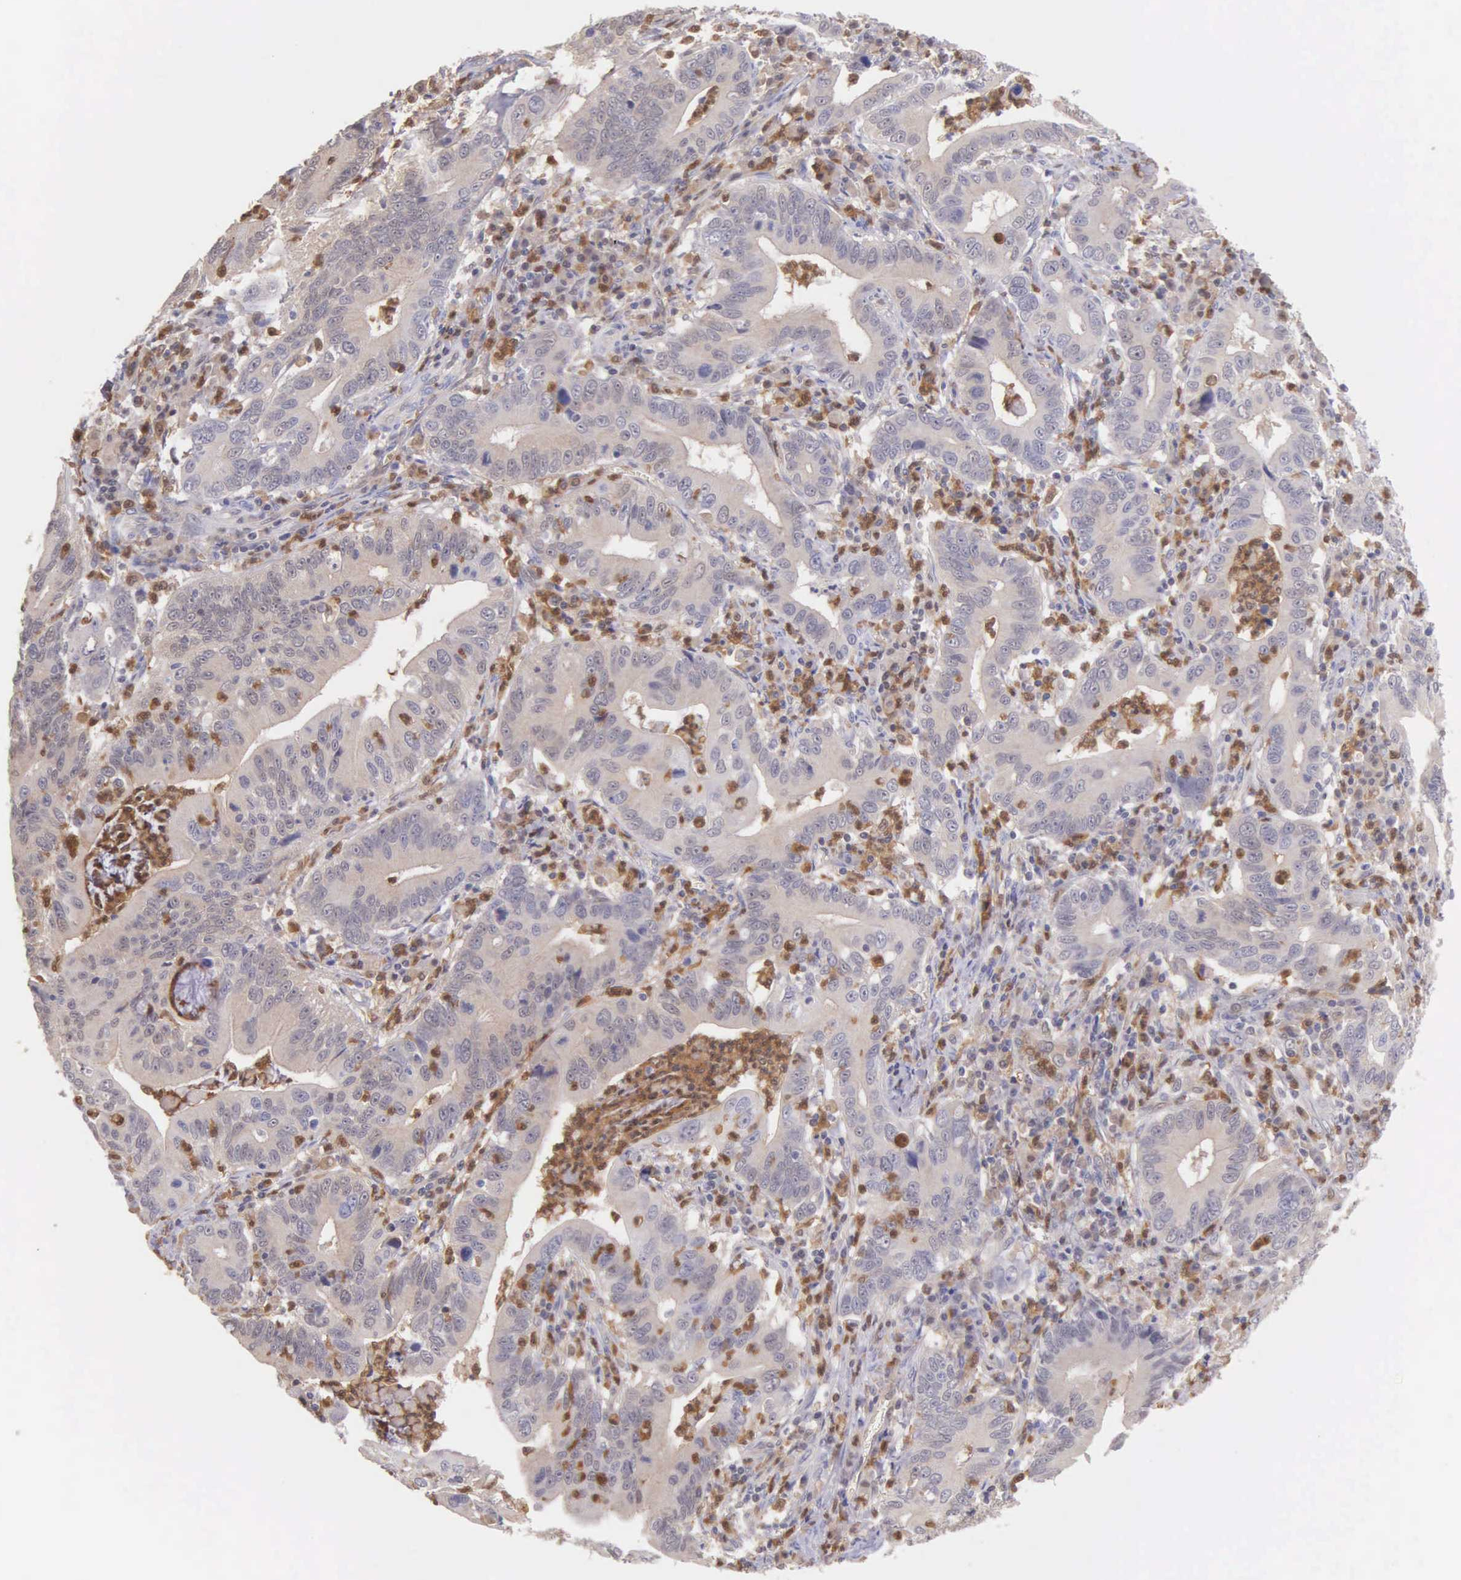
{"staining": {"intensity": "weak", "quantity": ">75%", "location": "cytoplasmic/membranous"}, "tissue": "stomach cancer", "cell_type": "Tumor cells", "image_type": "cancer", "snomed": [{"axis": "morphology", "description": "Adenocarcinoma, NOS"}, {"axis": "topography", "description": "Stomach, upper"}], "caption": "Immunohistochemistry micrograph of adenocarcinoma (stomach) stained for a protein (brown), which reveals low levels of weak cytoplasmic/membranous expression in approximately >75% of tumor cells.", "gene": "BID", "patient": {"sex": "male", "age": 63}}